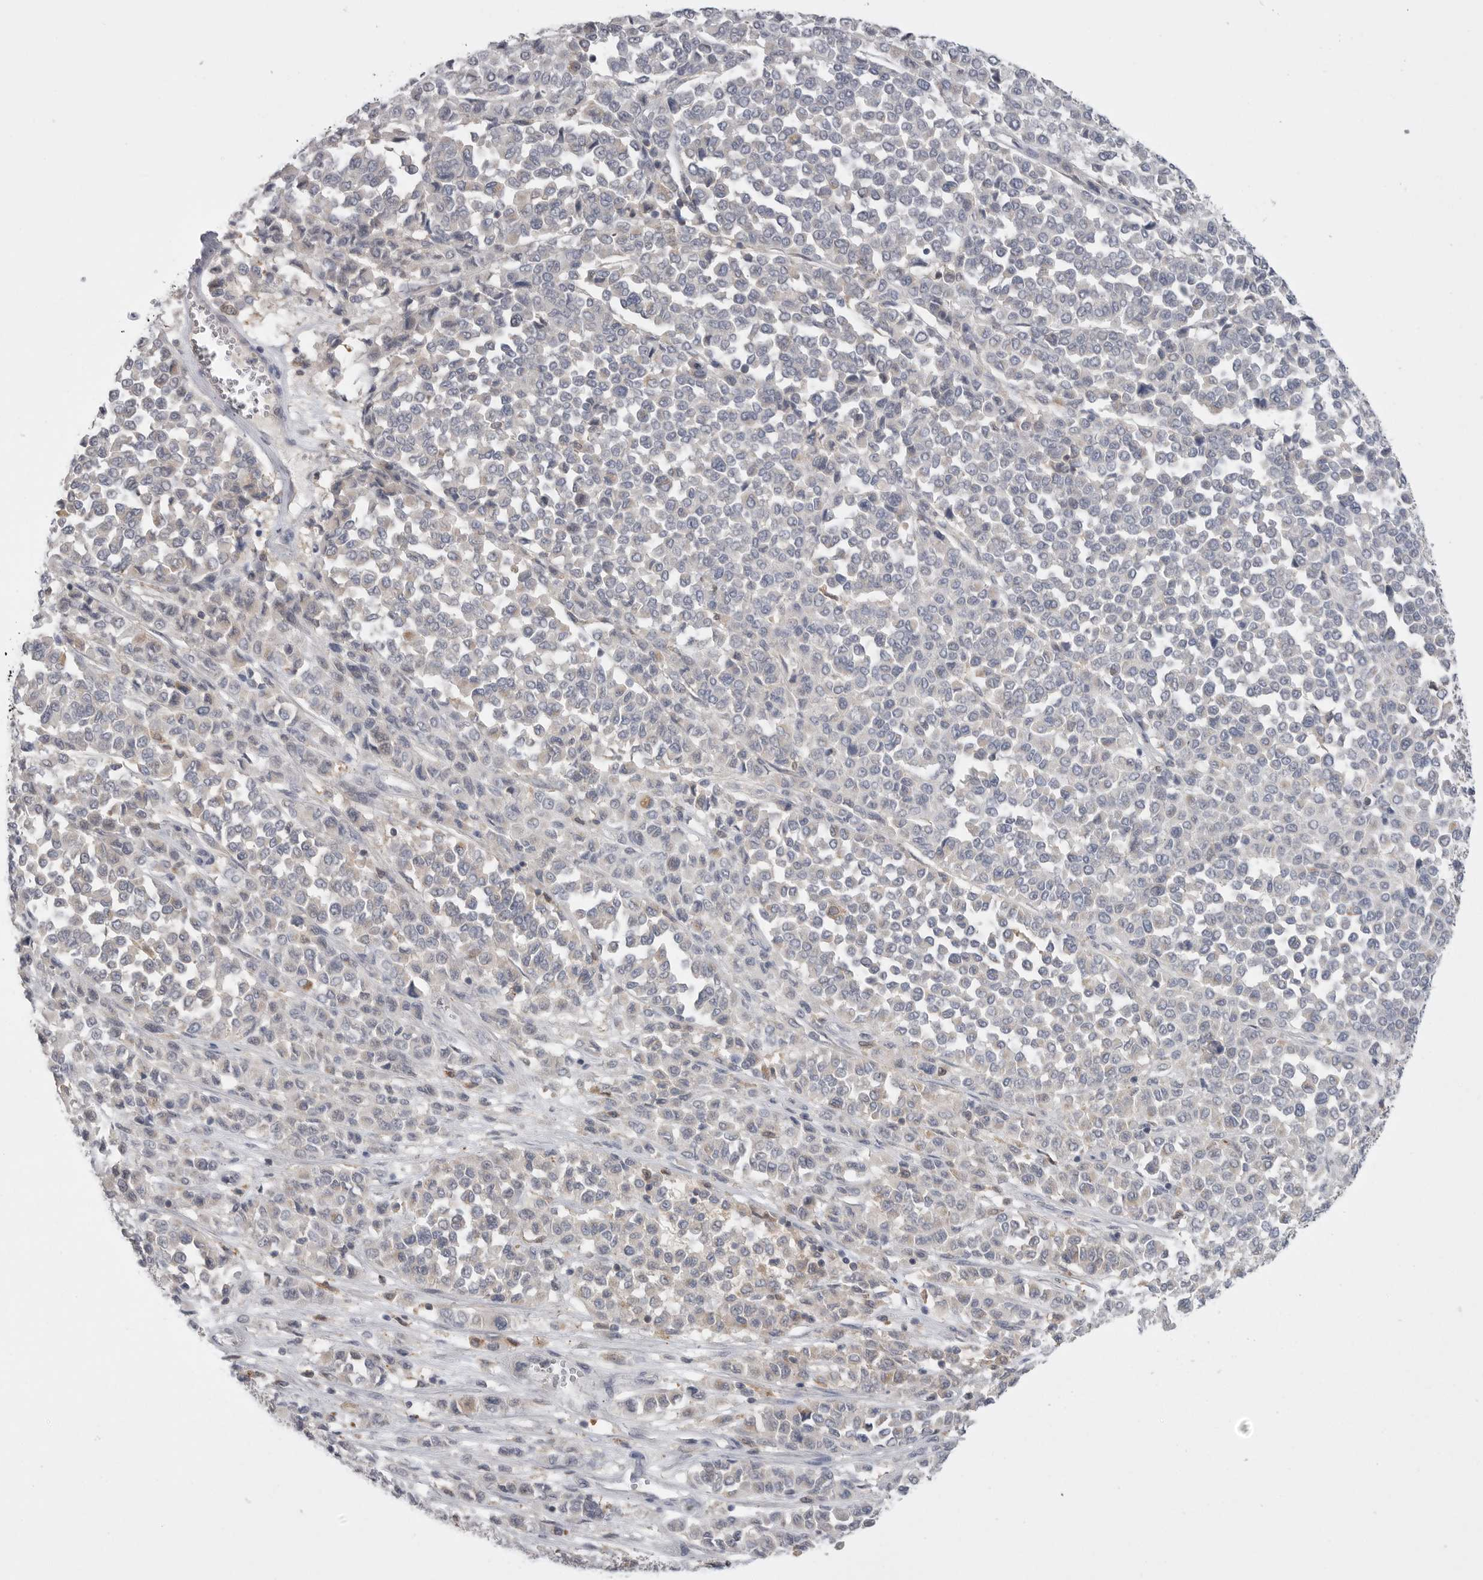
{"staining": {"intensity": "negative", "quantity": "none", "location": "none"}, "tissue": "melanoma", "cell_type": "Tumor cells", "image_type": "cancer", "snomed": [{"axis": "morphology", "description": "Malignant melanoma, Metastatic site"}, {"axis": "topography", "description": "Pancreas"}], "caption": "The histopathology image reveals no staining of tumor cells in melanoma. Brightfield microscopy of immunohistochemistry (IHC) stained with DAB (3,3'-diaminobenzidine) (brown) and hematoxylin (blue), captured at high magnification.", "gene": "KYAT3", "patient": {"sex": "female", "age": 30}}